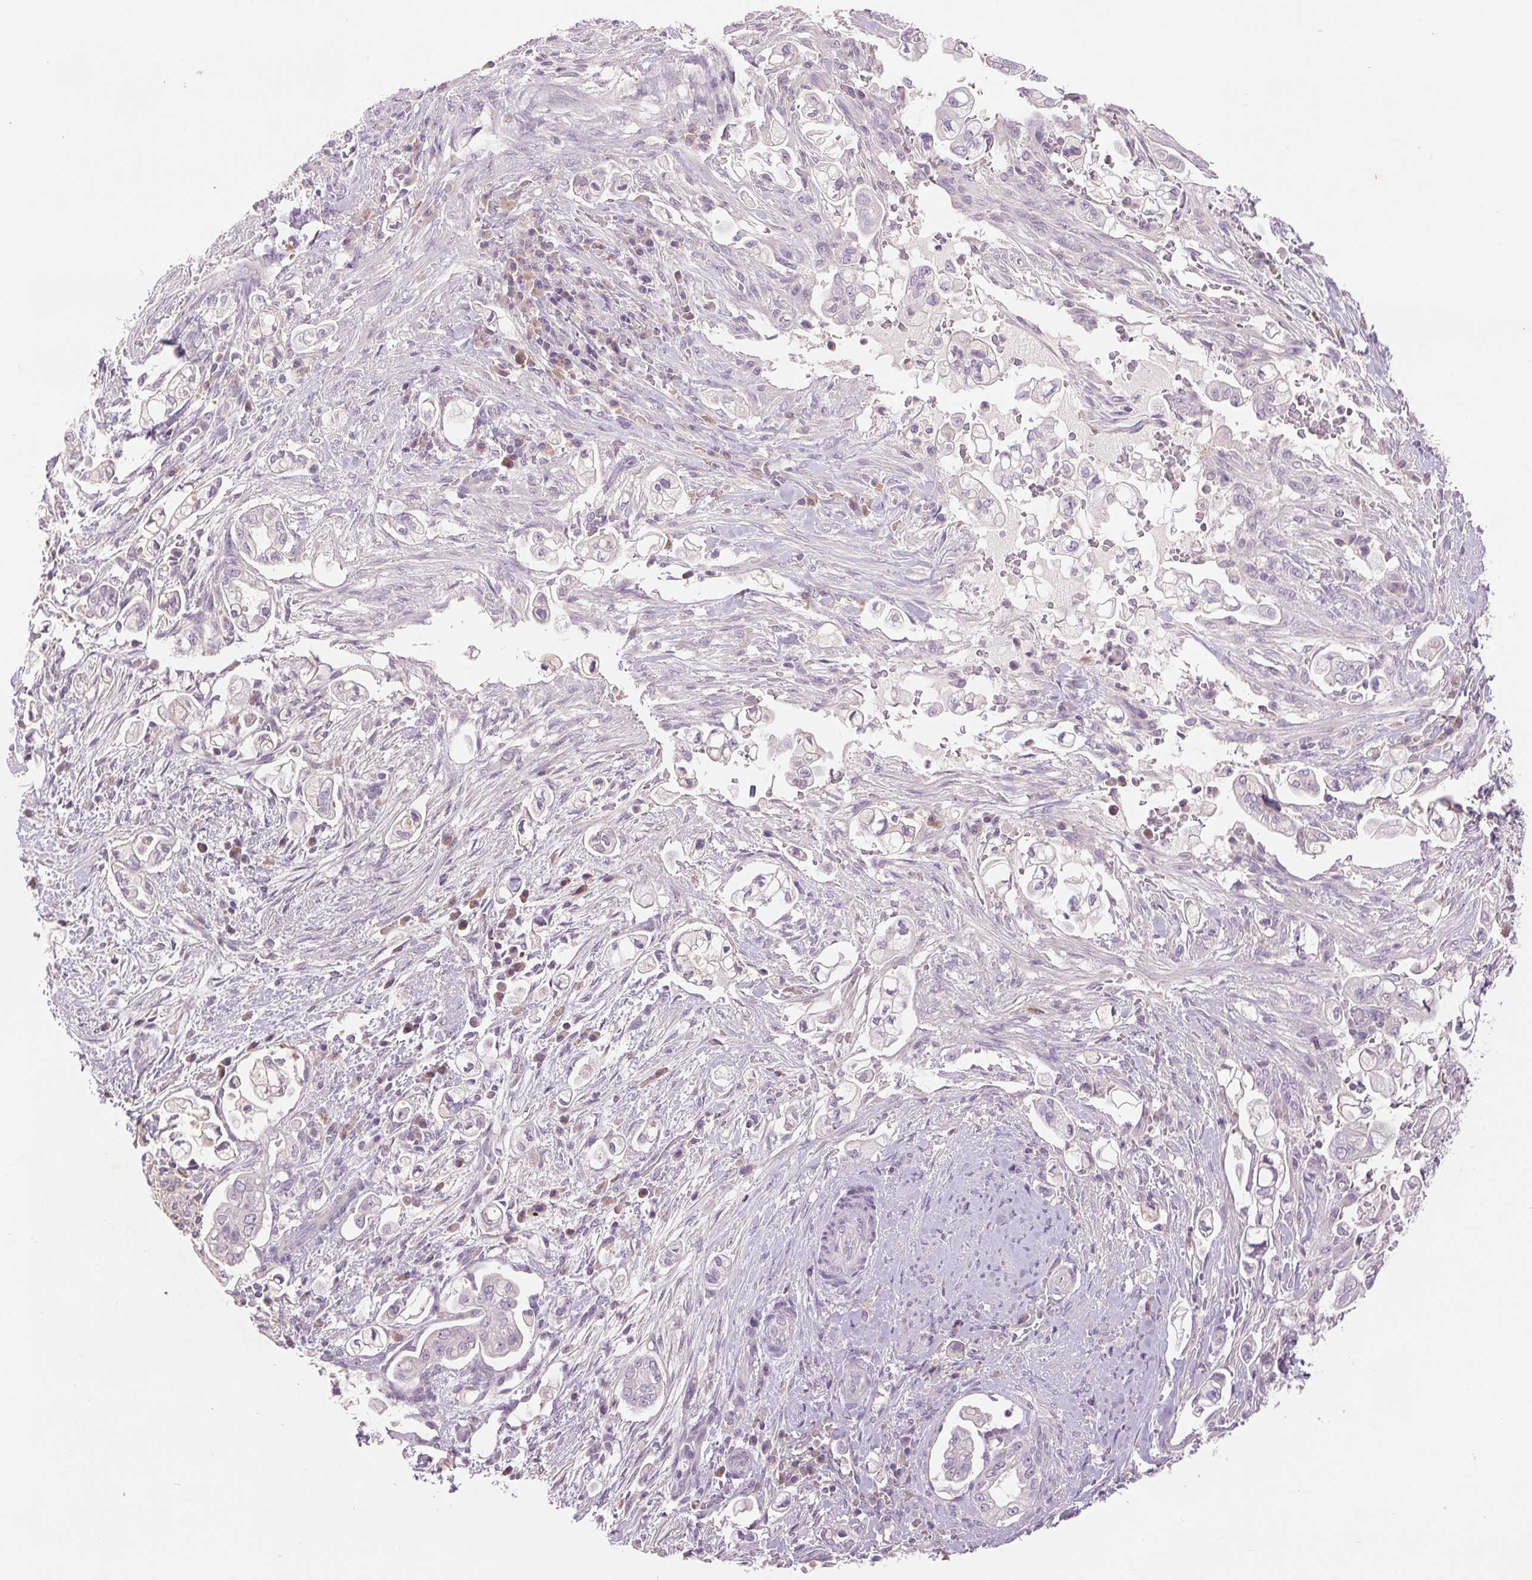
{"staining": {"intensity": "negative", "quantity": "none", "location": "none"}, "tissue": "pancreatic cancer", "cell_type": "Tumor cells", "image_type": "cancer", "snomed": [{"axis": "morphology", "description": "Adenocarcinoma, NOS"}, {"axis": "topography", "description": "Pancreas"}], "caption": "DAB (3,3'-diaminobenzidine) immunohistochemical staining of pancreatic cancer shows no significant staining in tumor cells.", "gene": "FXYD4", "patient": {"sex": "female", "age": 69}}